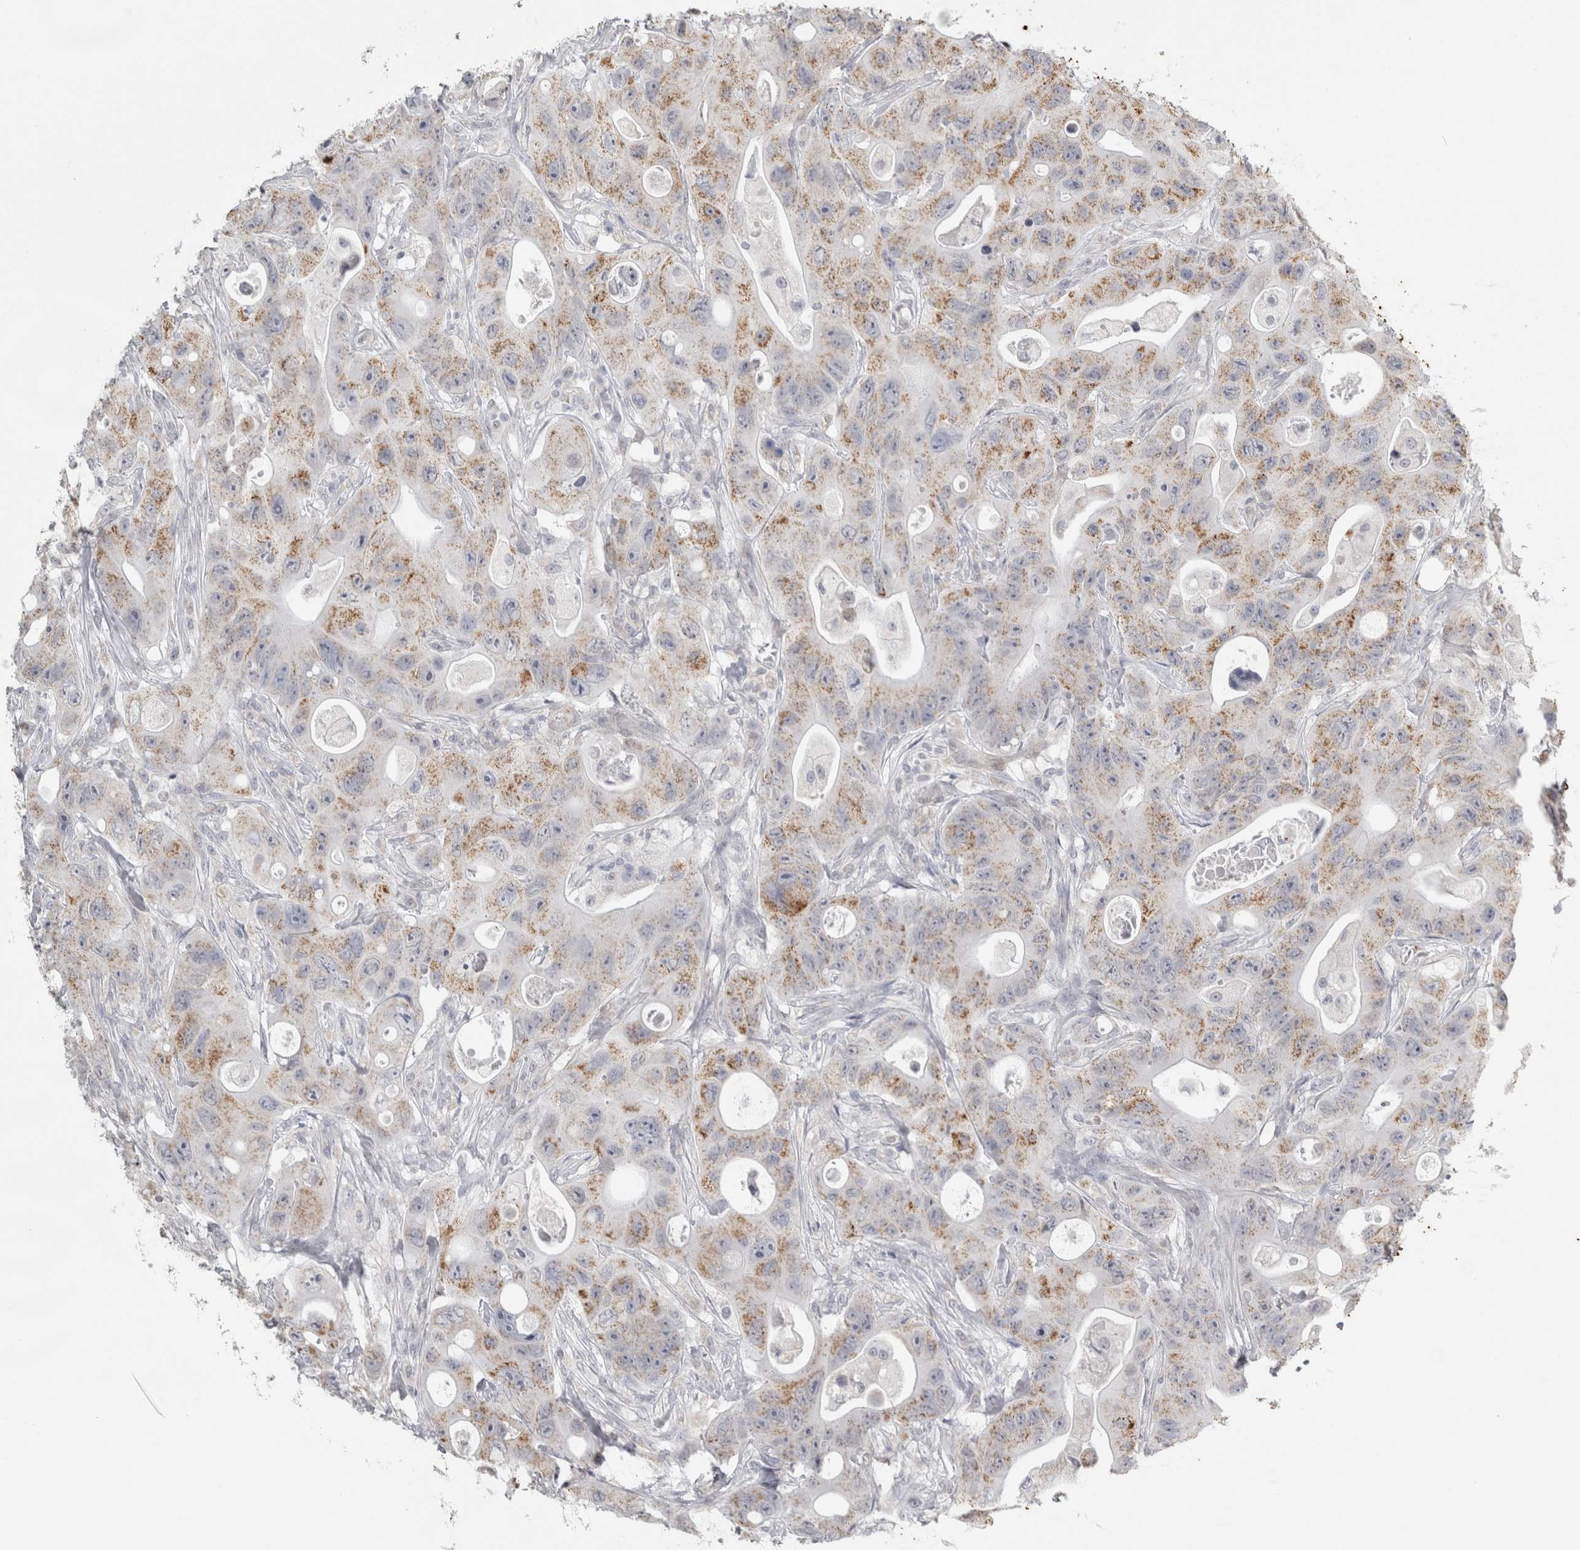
{"staining": {"intensity": "moderate", "quantity": ">75%", "location": "cytoplasmic/membranous"}, "tissue": "colorectal cancer", "cell_type": "Tumor cells", "image_type": "cancer", "snomed": [{"axis": "morphology", "description": "Adenocarcinoma, NOS"}, {"axis": "topography", "description": "Colon"}], "caption": "Colorectal cancer stained for a protein demonstrates moderate cytoplasmic/membranous positivity in tumor cells.", "gene": "PLIN1", "patient": {"sex": "female", "age": 46}}